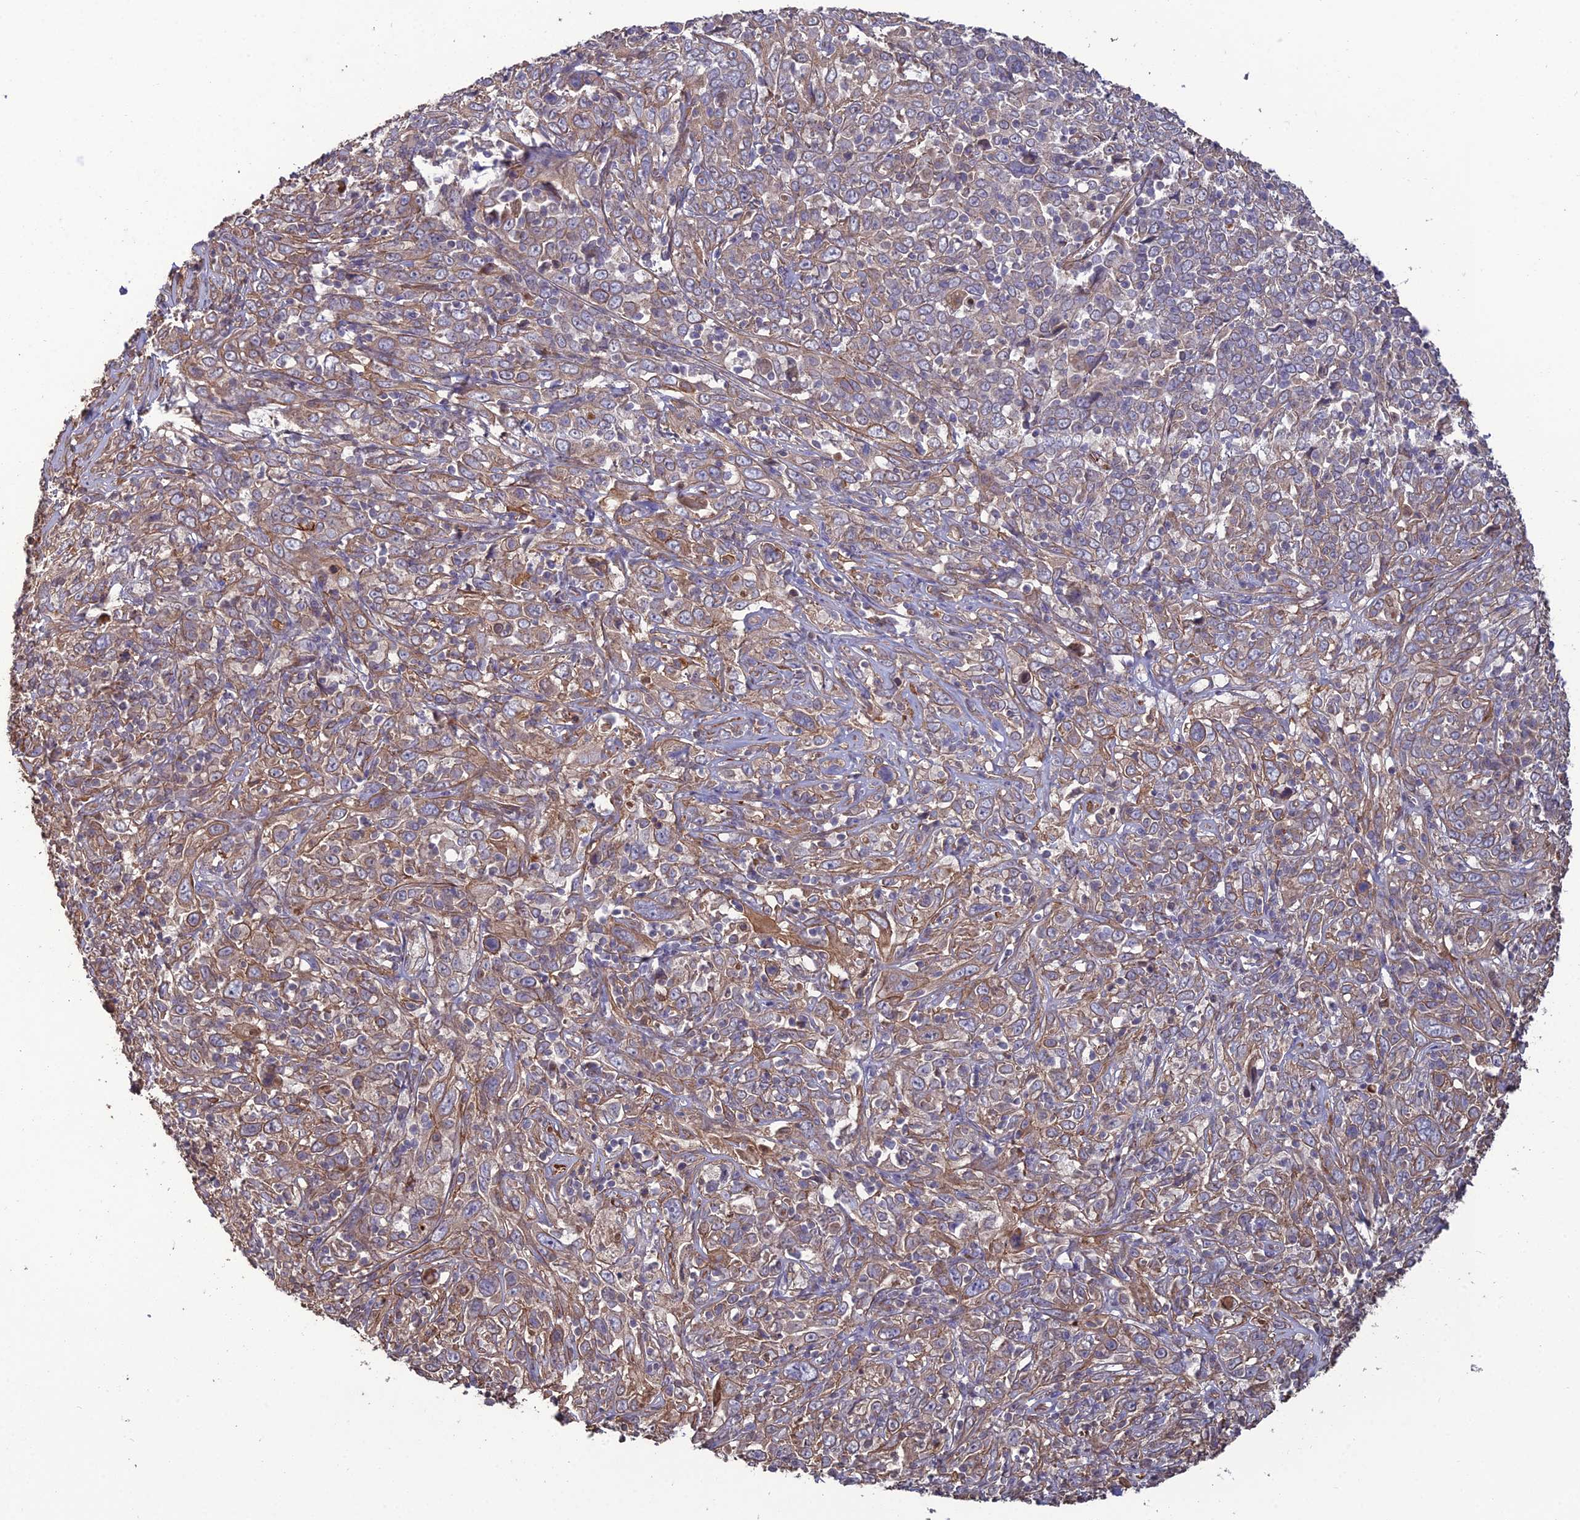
{"staining": {"intensity": "moderate", "quantity": "<25%", "location": "cytoplasmic/membranous"}, "tissue": "cervical cancer", "cell_type": "Tumor cells", "image_type": "cancer", "snomed": [{"axis": "morphology", "description": "Squamous cell carcinoma, NOS"}, {"axis": "topography", "description": "Cervix"}], "caption": "Tumor cells demonstrate moderate cytoplasmic/membranous expression in approximately <25% of cells in squamous cell carcinoma (cervical).", "gene": "ATP6V0A2", "patient": {"sex": "female", "age": 46}}